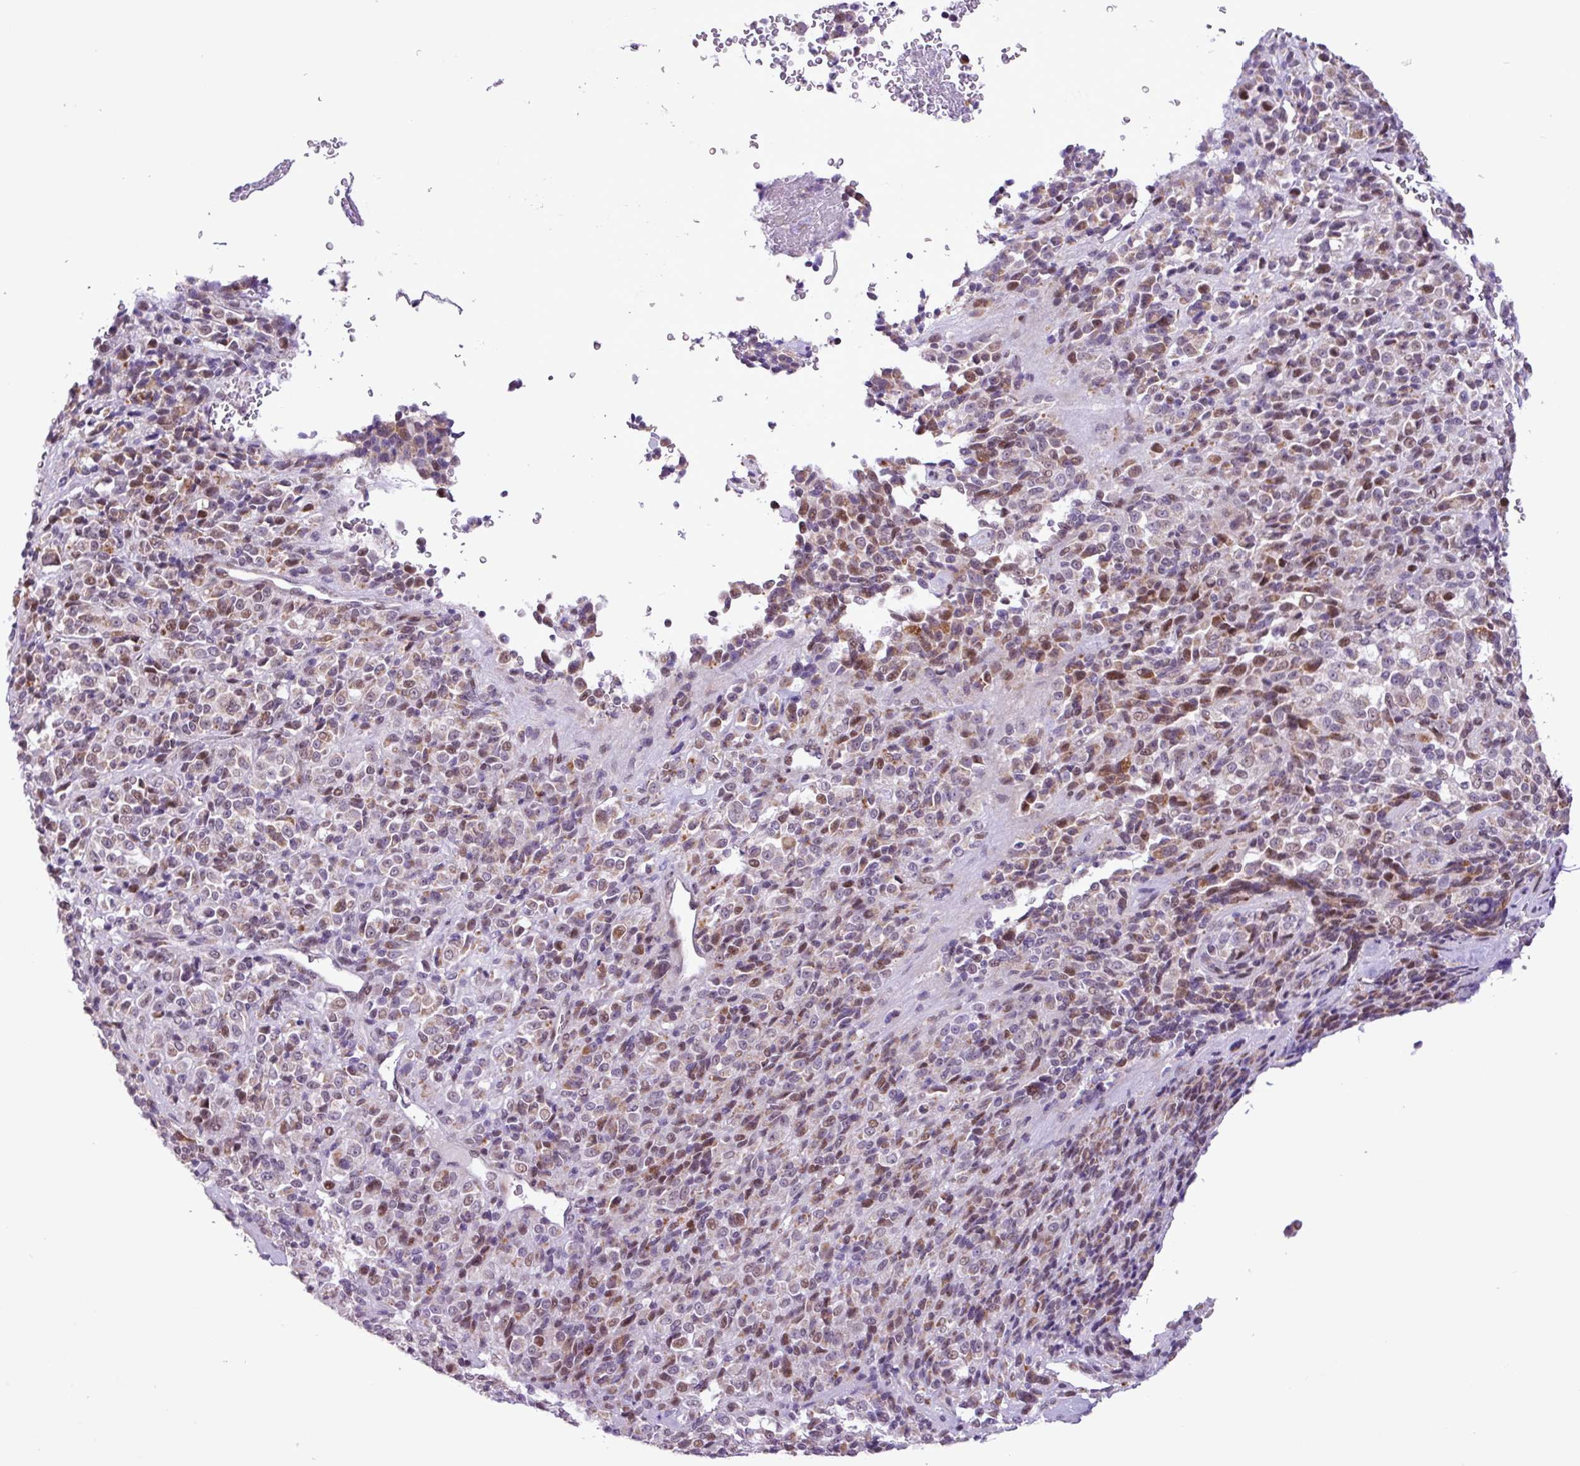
{"staining": {"intensity": "moderate", "quantity": "<25%", "location": "nuclear"}, "tissue": "melanoma", "cell_type": "Tumor cells", "image_type": "cancer", "snomed": [{"axis": "morphology", "description": "Malignant melanoma, Metastatic site"}, {"axis": "topography", "description": "Brain"}], "caption": "This is a photomicrograph of IHC staining of malignant melanoma (metastatic site), which shows moderate staining in the nuclear of tumor cells.", "gene": "ZNF354A", "patient": {"sex": "female", "age": 56}}